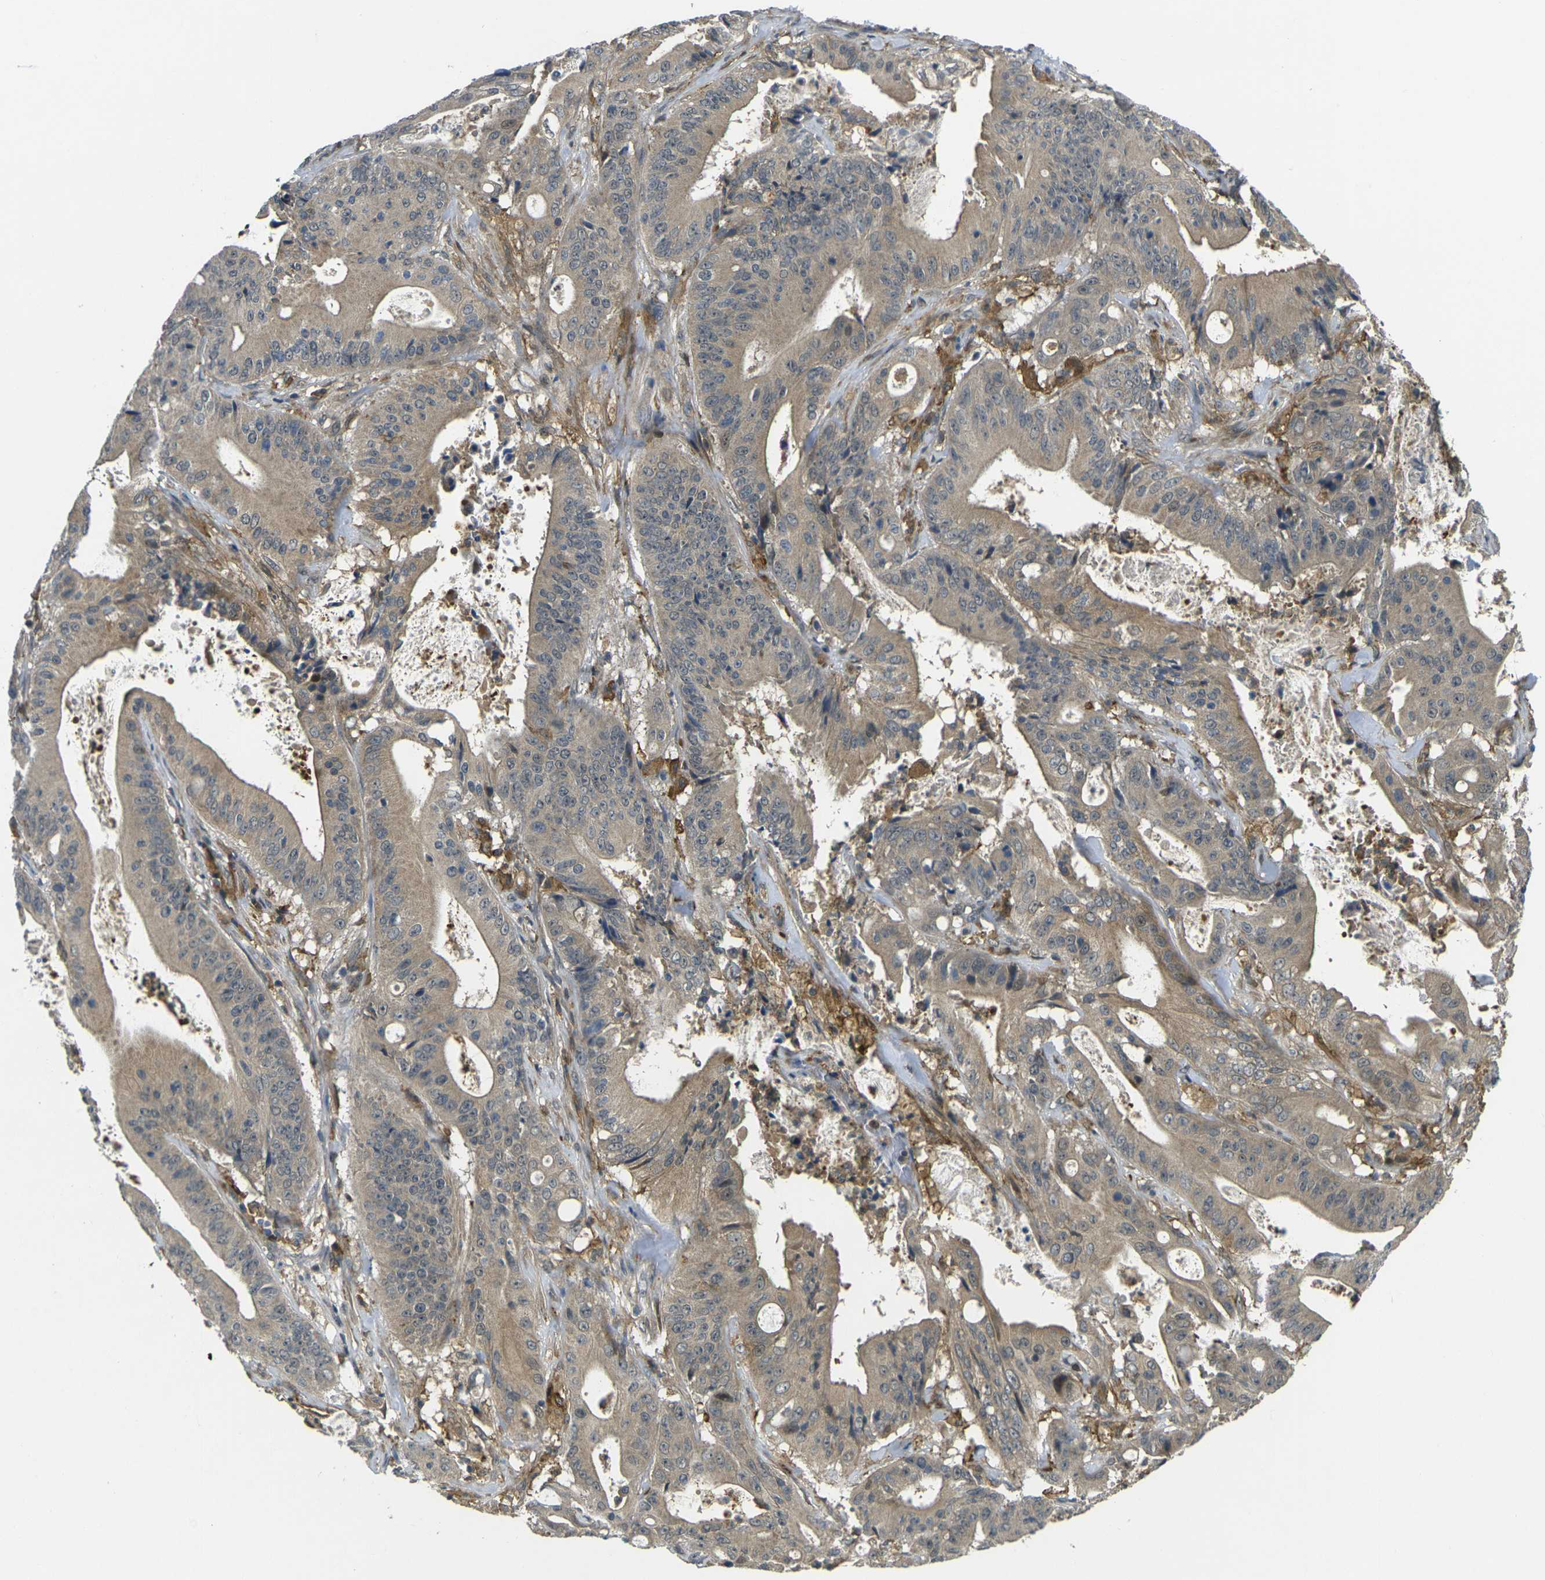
{"staining": {"intensity": "weak", "quantity": ">75%", "location": "cytoplasmic/membranous"}, "tissue": "pancreatic cancer", "cell_type": "Tumor cells", "image_type": "cancer", "snomed": [{"axis": "morphology", "description": "Normal tissue, NOS"}, {"axis": "topography", "description": "Lymph node"}], "caption": "The immunohistochemical stain highlights weak cytoplasmic/membranous staining in tumor cells of pancreatic cancer tissue.", "gene": "PIGL", "patient": {"sex": "male", "age": 62}}